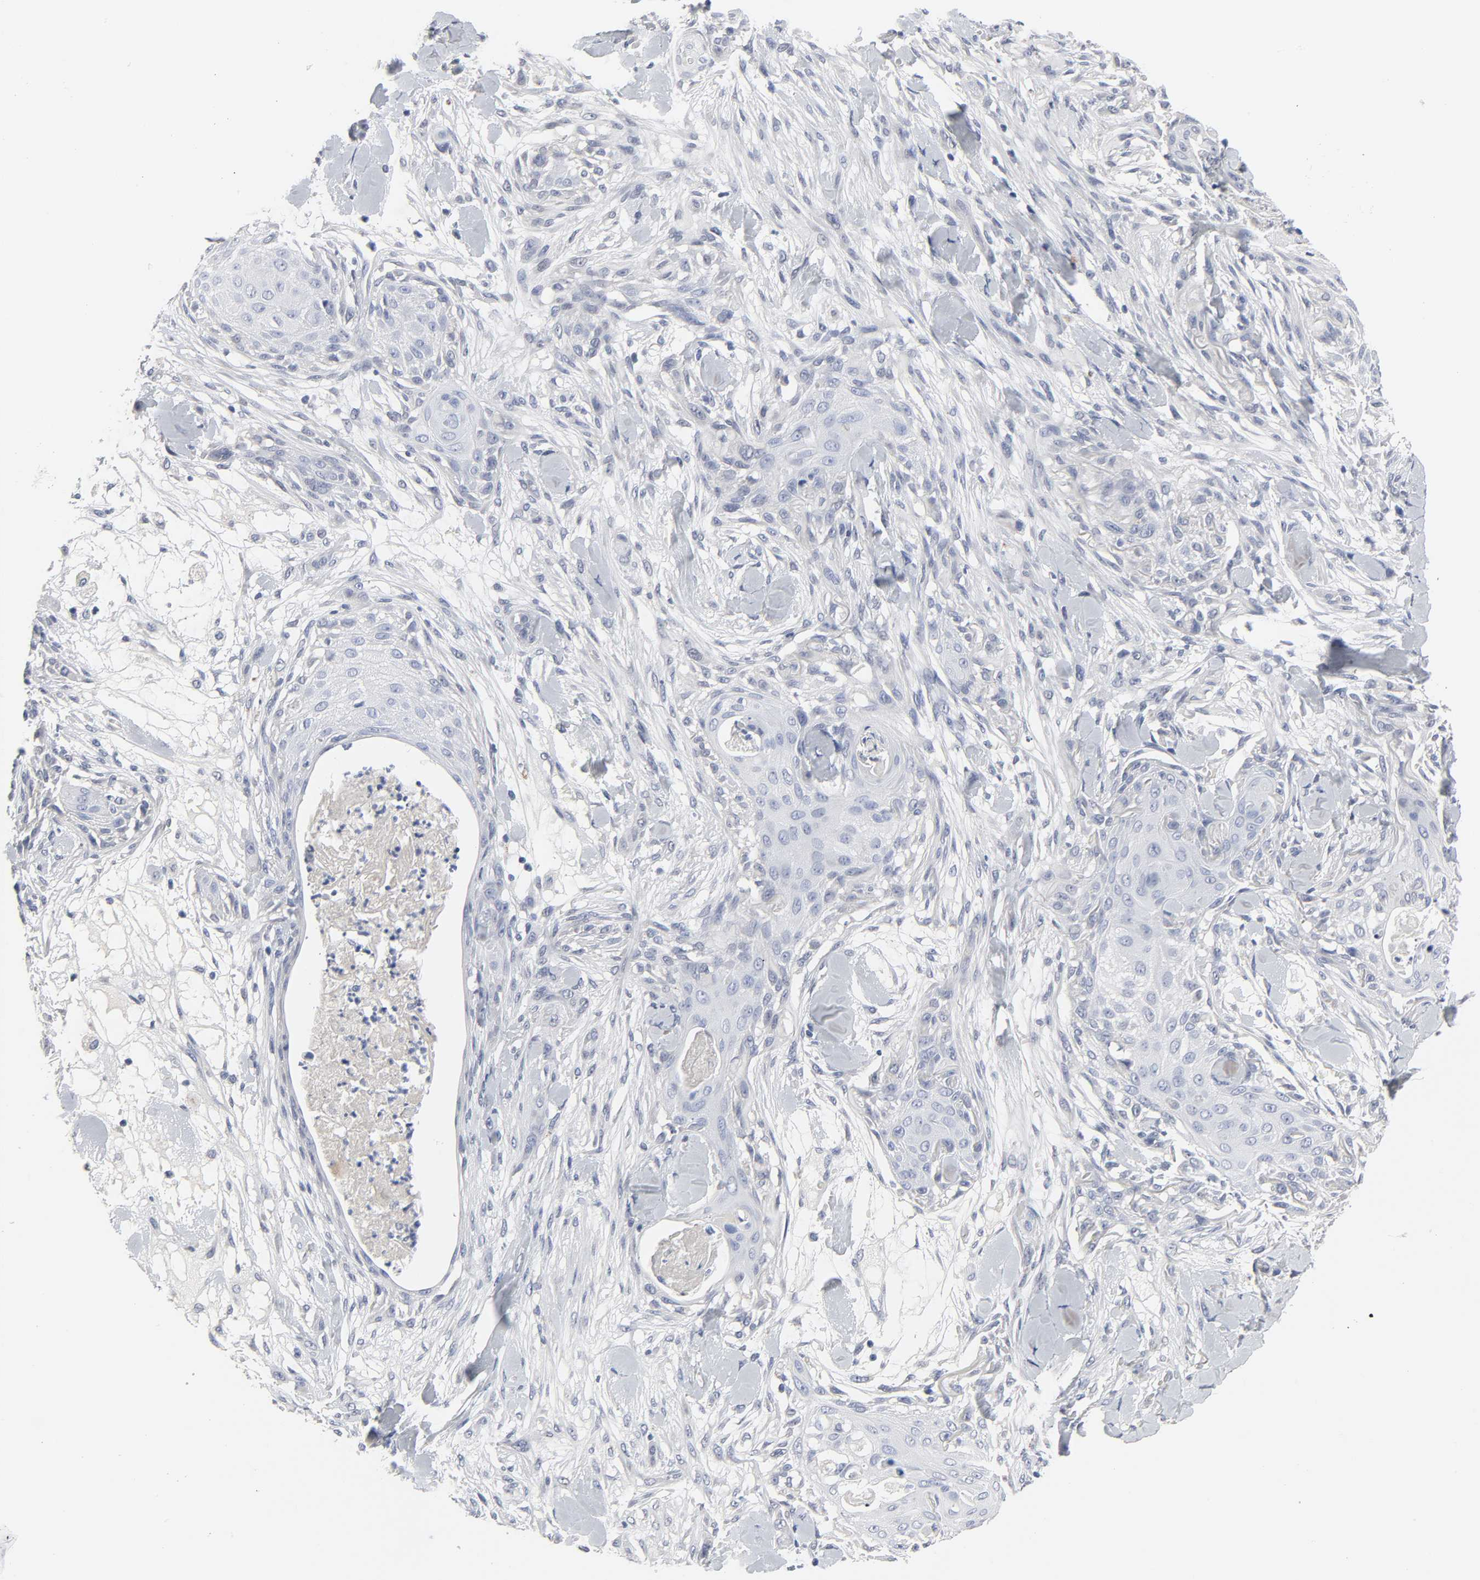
{"staining": {"intensity": "negative", "quantity": "none", "location": "none"}, "tissue": "skin cancer", "cell_type": "Tumor cells", "image_type": "cancer", "snomed": [{"axis": "morphology", "description": "Squamous cell carcinoma, NOS"}, {"axis": "topography", "description": "Skin"}], "caption": "This micrograph is of skin cancer stained with immunohistochemistry (IHC) to label a protein in brown with the nuclei are counter-stained blue. There is no staining in tumor cells.", "gene": "SALL2", "patient": {"sex": "female", "age": 59}}